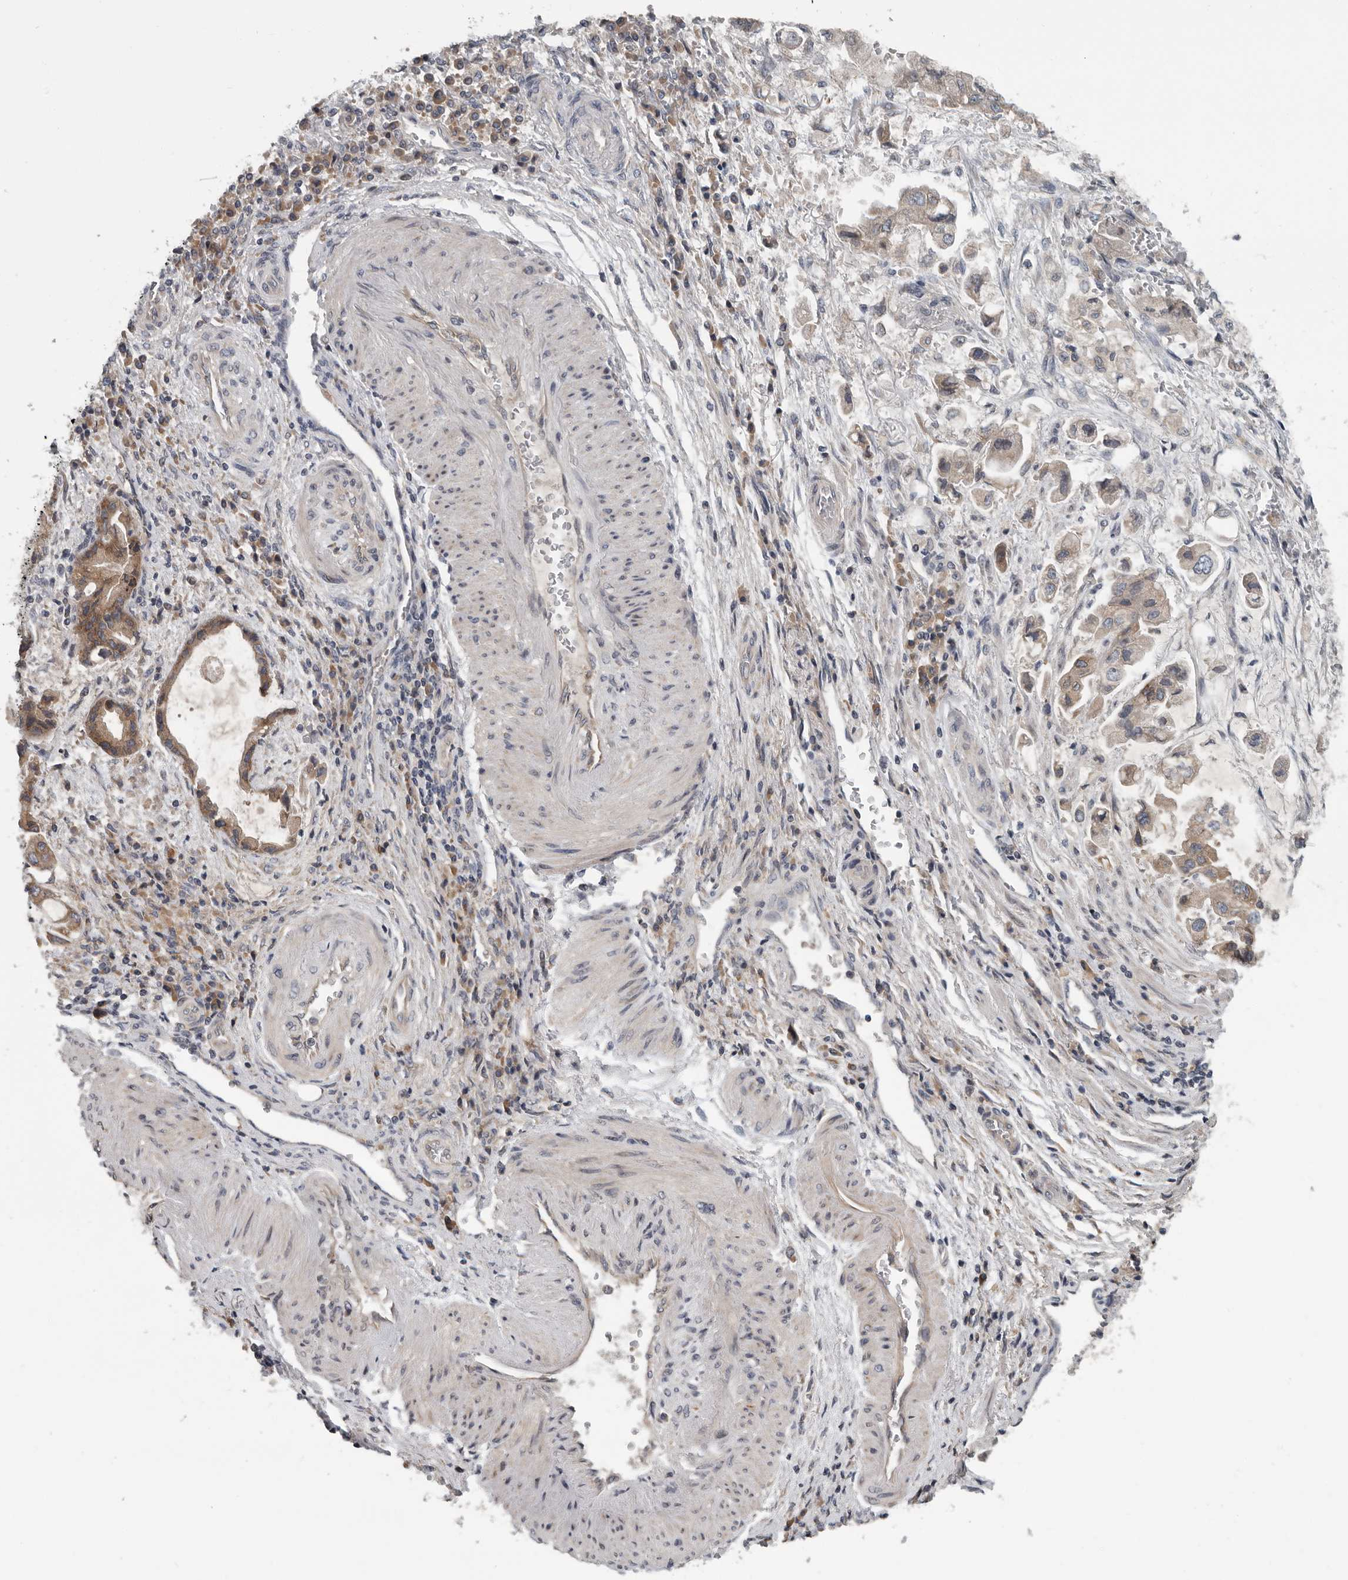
{"staining": {"intensity": "weak", "quantity": ">75%", "location": "cytoplasmic/membranous"}, "tissue": "stomach cancer", "cell_type": "Tumor cells", "image_type": "cancer", "snomed": [{"axis": "morphology", "description": "Adenocarcinoma, NOS"}, {"axis": "topography", "description": "Stomach"}], "caption": "Approximately >75% of tumor cells in stomach cancer demonstrate weak cytoplasmic/membranous protein staining as visualized by brown immunohistochemical staining.", "gene": "TMEM199", "patient": {"sex": "male", "age": 62}}